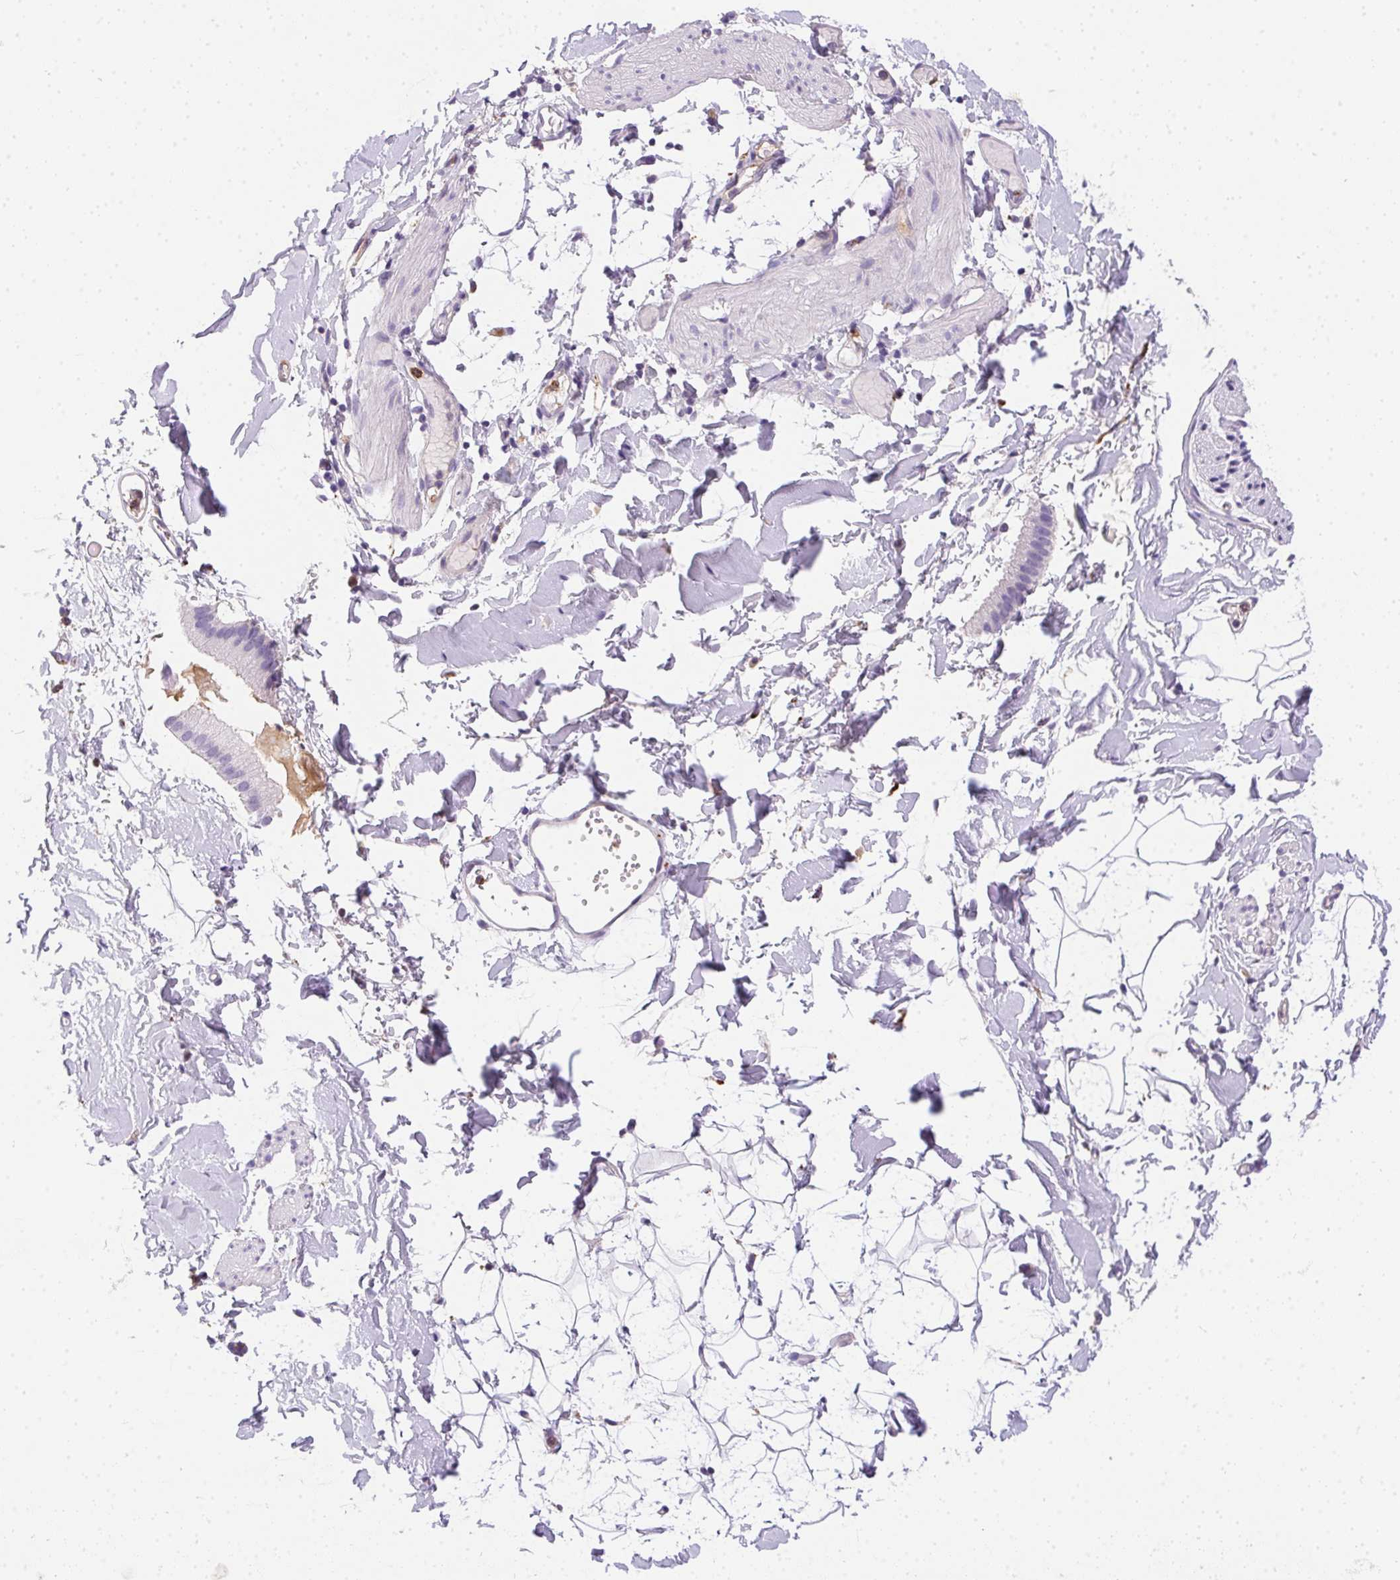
{"staining": {"intensity": "negative", "quantity": "none", "location": "none"}, "tissue": "adipose tissue", "cell_type": "Adipocytes", "image_type": "normal", "snomed": [{"axis": "morphology", "description": "Normal tissue, NOS"}, {"axis": "topography", "description": "Gallbladder"}, {"axis": "topography", "description": "Peripheral nerve tissue"}], "caption": "This is a micrograph of immunohistochemistry staining of benign adipose tissue, which shows no expression in adipocytes.", "gene": "SSTR4", "patient": {"sex": "female", "age": 45}}